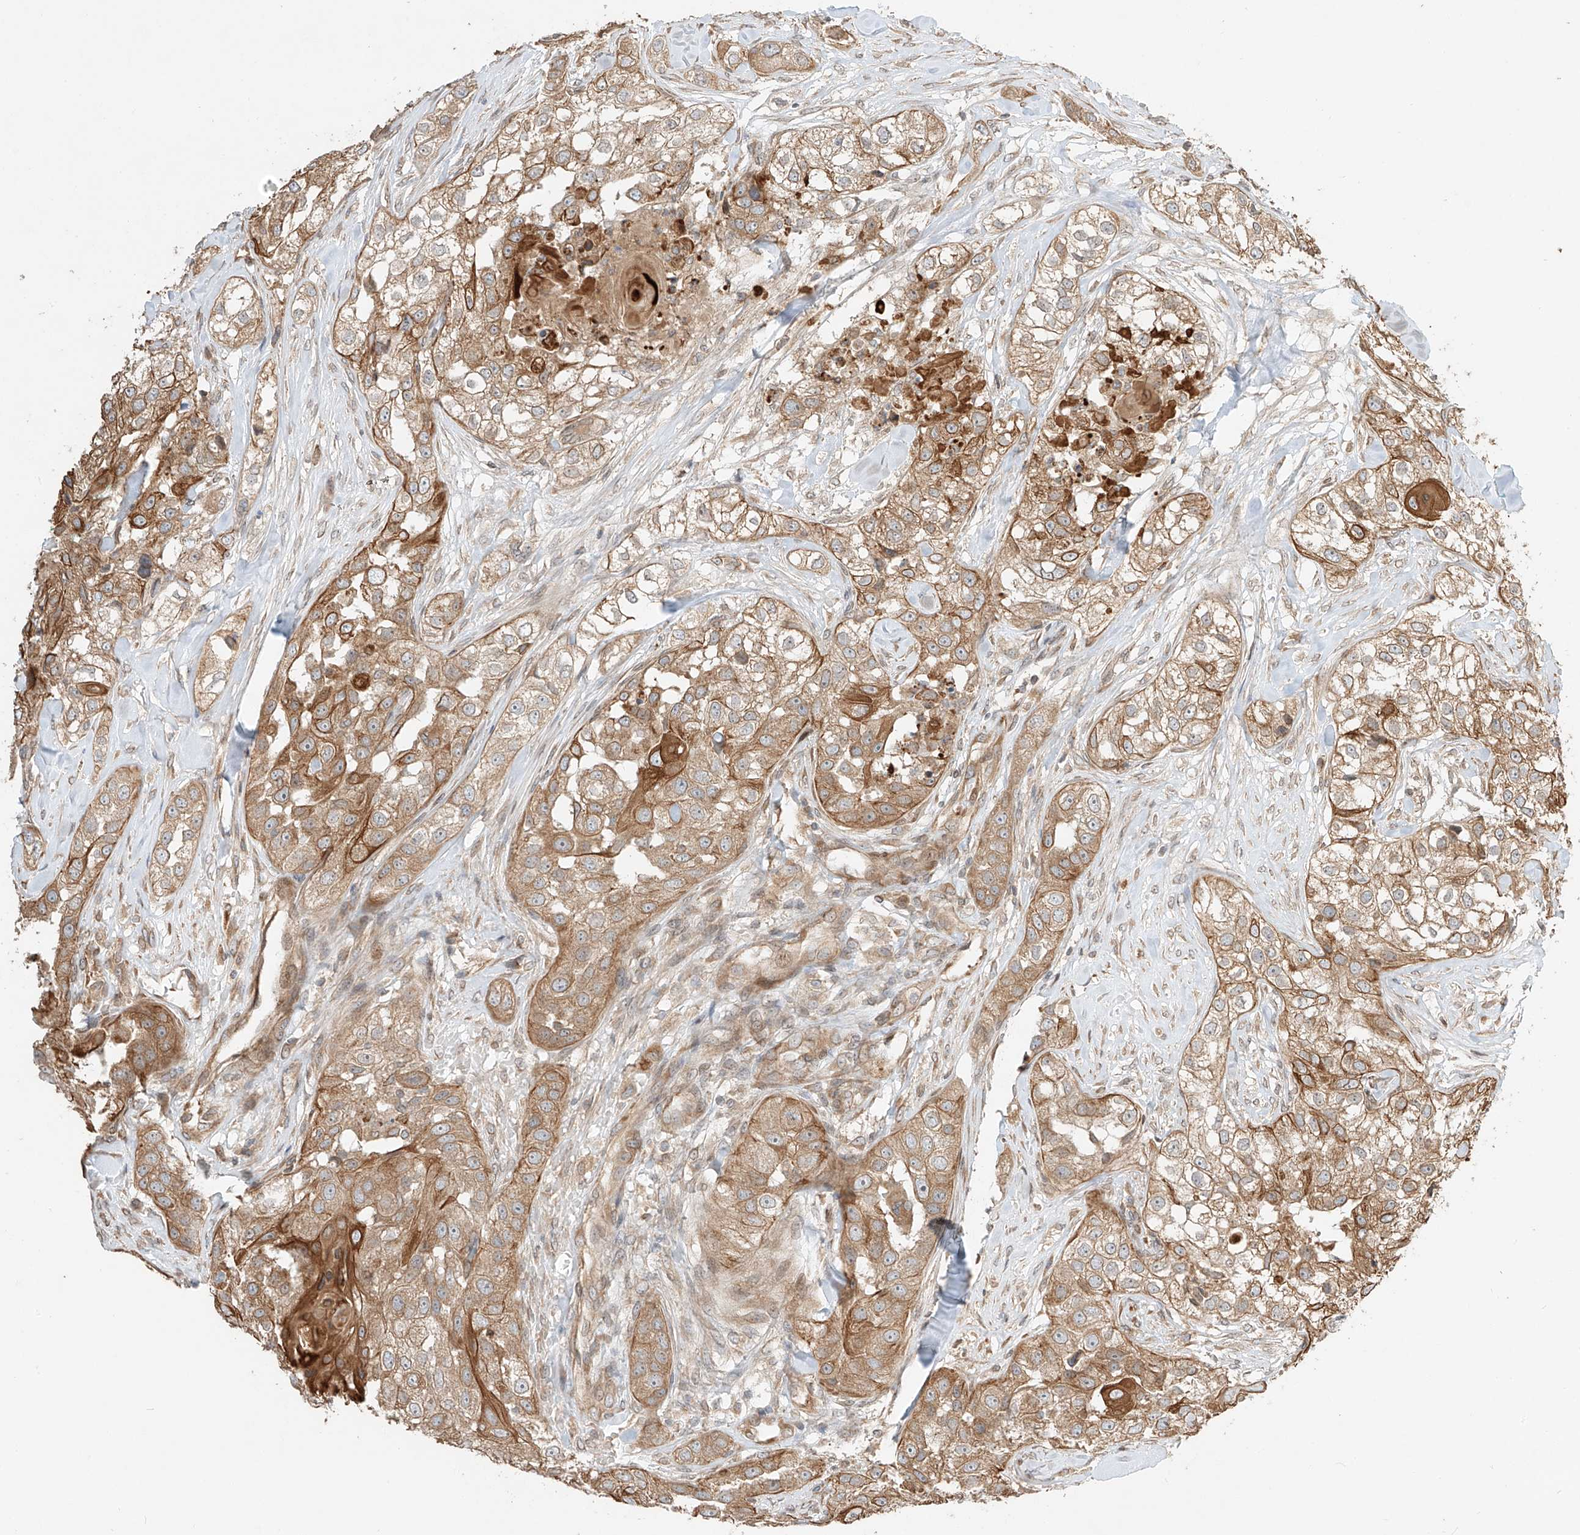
{"staining": {"intensity": "moderate", "quantity": ">75%", "location": "cytoplasmic/membranous"}, "tissue": "head and neck cancer", "cell_type": "Tumor cells", "image_type": "cancer", "snomed": [{"axis": "morphology", "description": "Normal tissue, NOS"}, {"axis": "morphology", "description": "Squamous cell carcinoma, NOS"}, {"axis": "topography", "description": "Skeletal muscle"}, {"axis": "topography", "description": "Head-Neck"}], "caption": "Protein expression analysis of human head and neck squamous cell carcinoma reveals moderate cytoplasmic/membranous expression in about >75% of tumor cells.", "gene": "CEP162", "patient": {"sex": "male", "age": 51}}